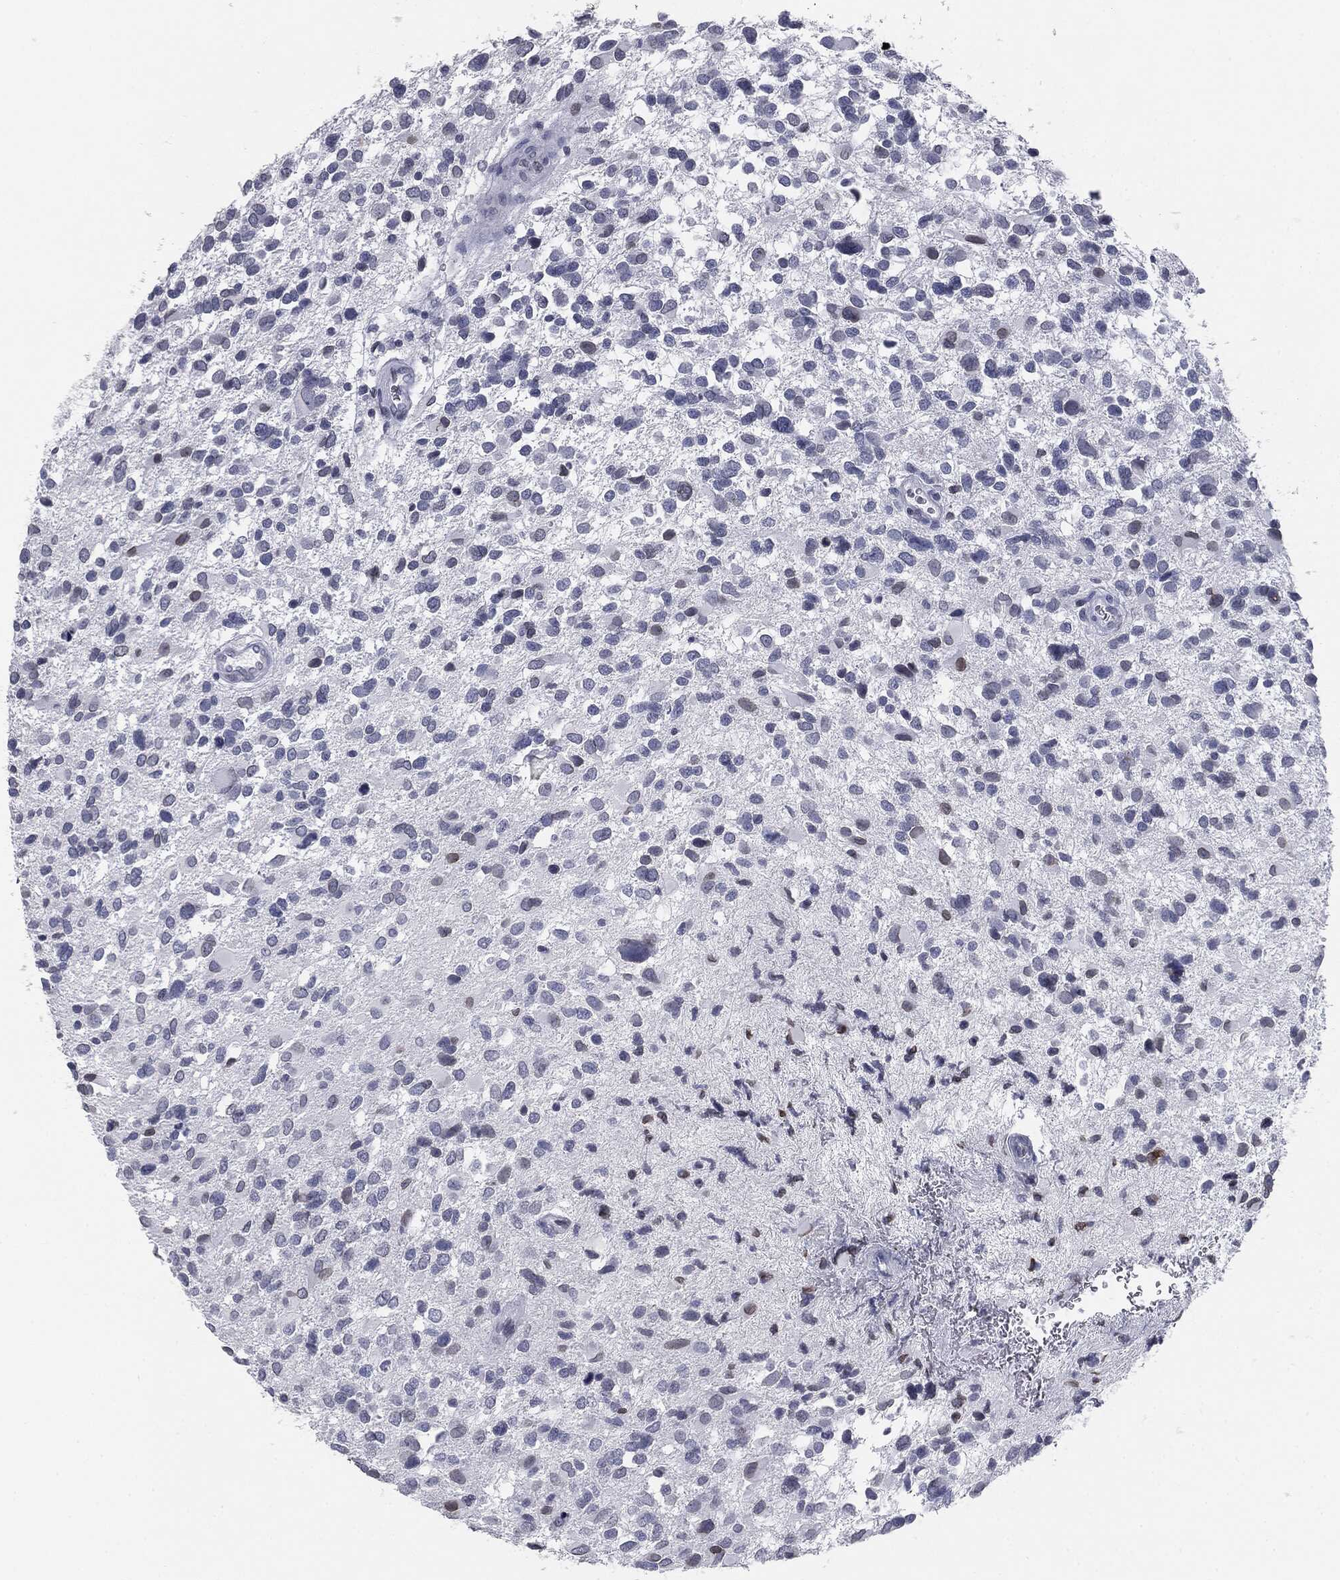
{"staining": {"intensity": "negative", "quantity": "none", "location": "none"}, "tissue": "glioma", "cell_type": "Tumor cells", "image_type": "cancer", "snomed": [{"axis": "morphology", "description": "Glioma, malignant, Low grade"}, {"axis": "topography", "description": "Brain"}], "caption": "Tumor cells show no significant positivity in glioma.", "gene": "ALDOB", "patient": {"sex": "female", "age": 32}}